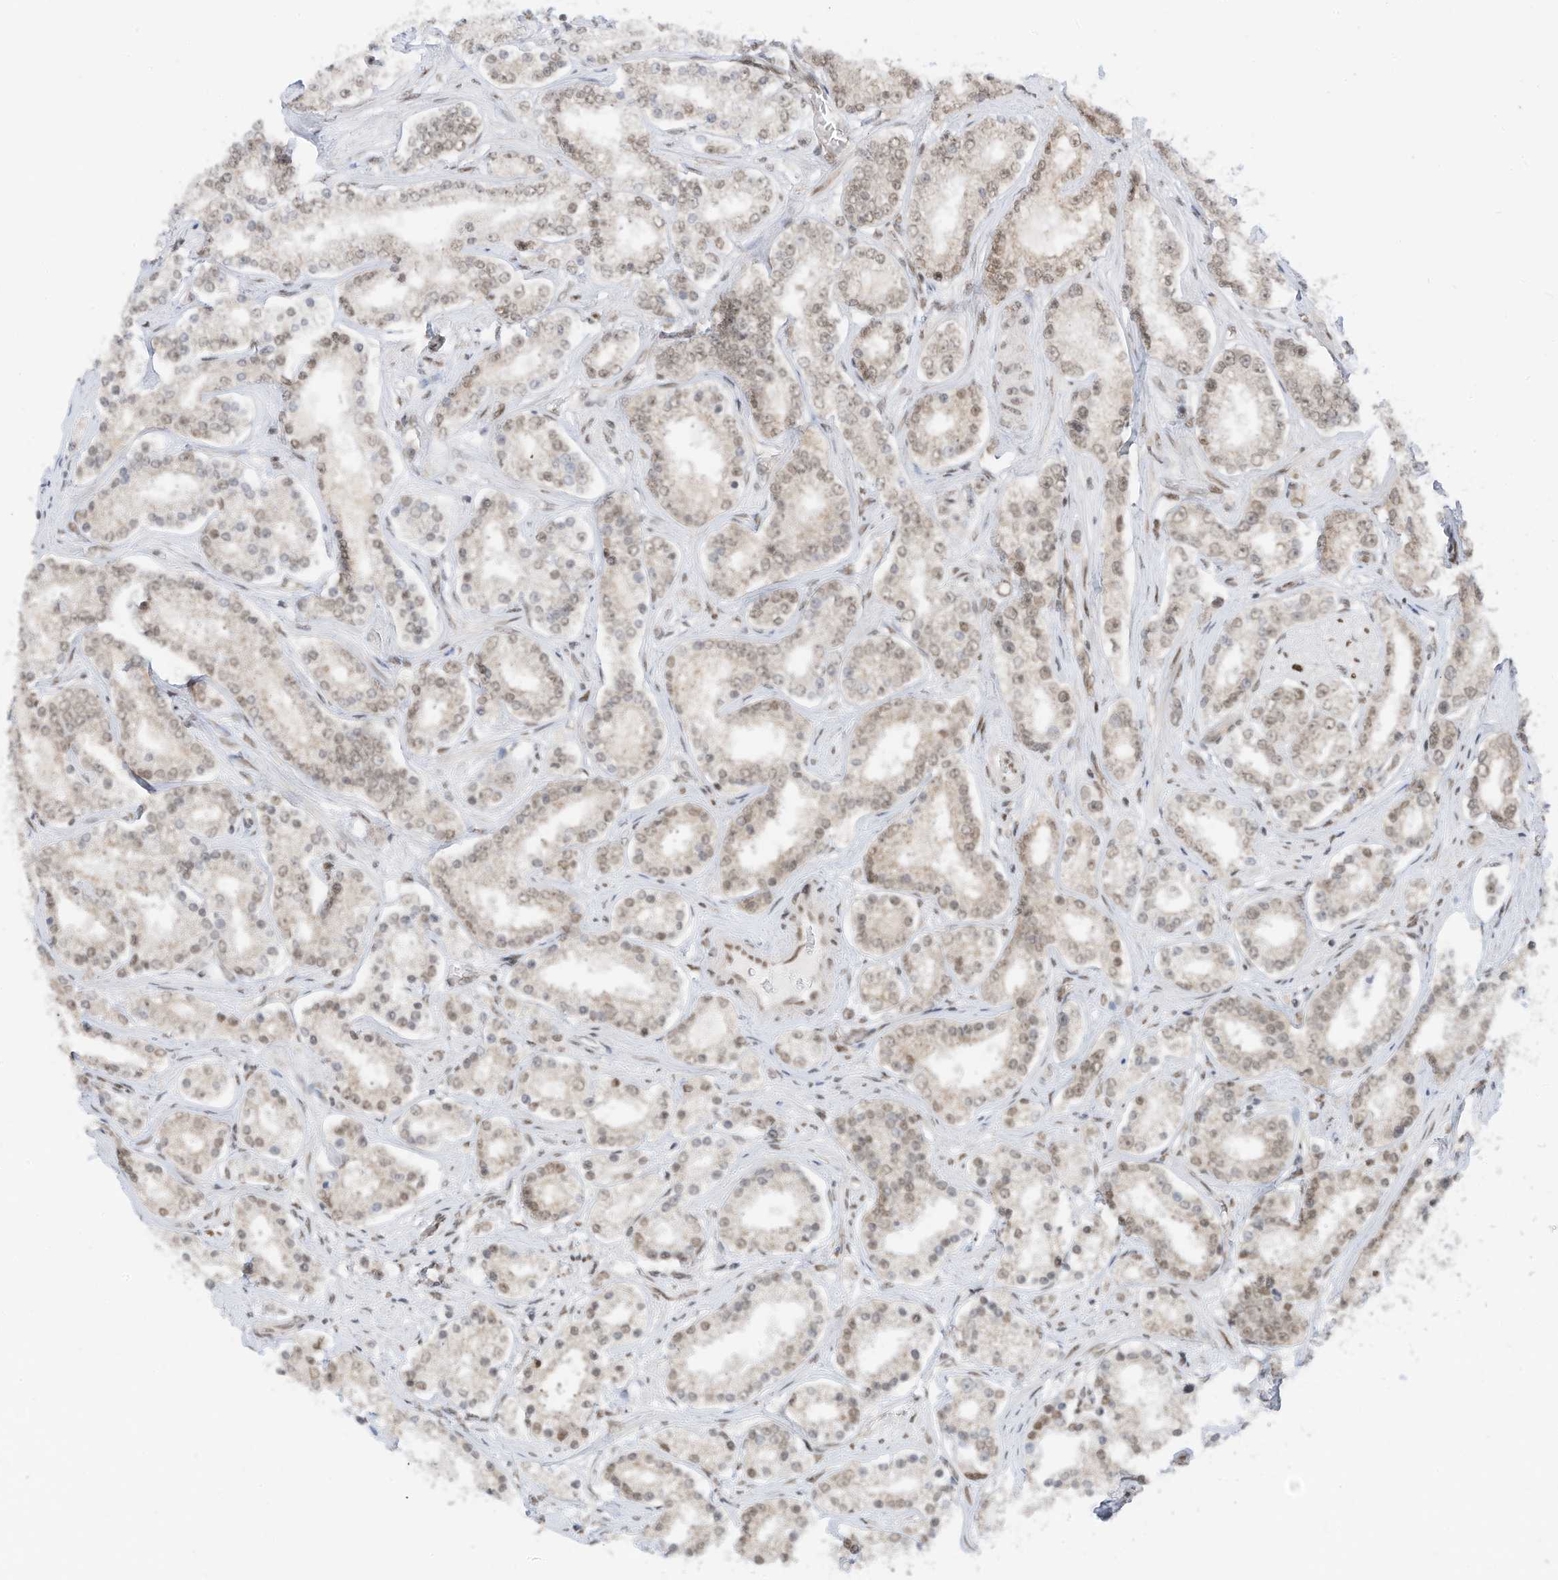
{"staining": {"intensity": "weak", "quantity": "<25%", "location": "nuclear"}, "tissue": "prostate cancer", "cell_type": "Tumor cells", "image_type": "cancer", "snomed": [{"axis": "morphology", "description": "Normal tissue, NOS"}, {"axis": "morphology", "description": "Adenocarcinoma, High grade"}, {"axis": "topography", "description": "Prostate"}], "caption": "IHC image of neoplastic tissue: prostate high-grade adenocarcinoma stained with DAB (3,3'-diaminobenzidine) demonstrates no significant protein positivity in tumor cells.", "gene": "AURKAIP1", "patient": {"sex": "male", "age": 83}}